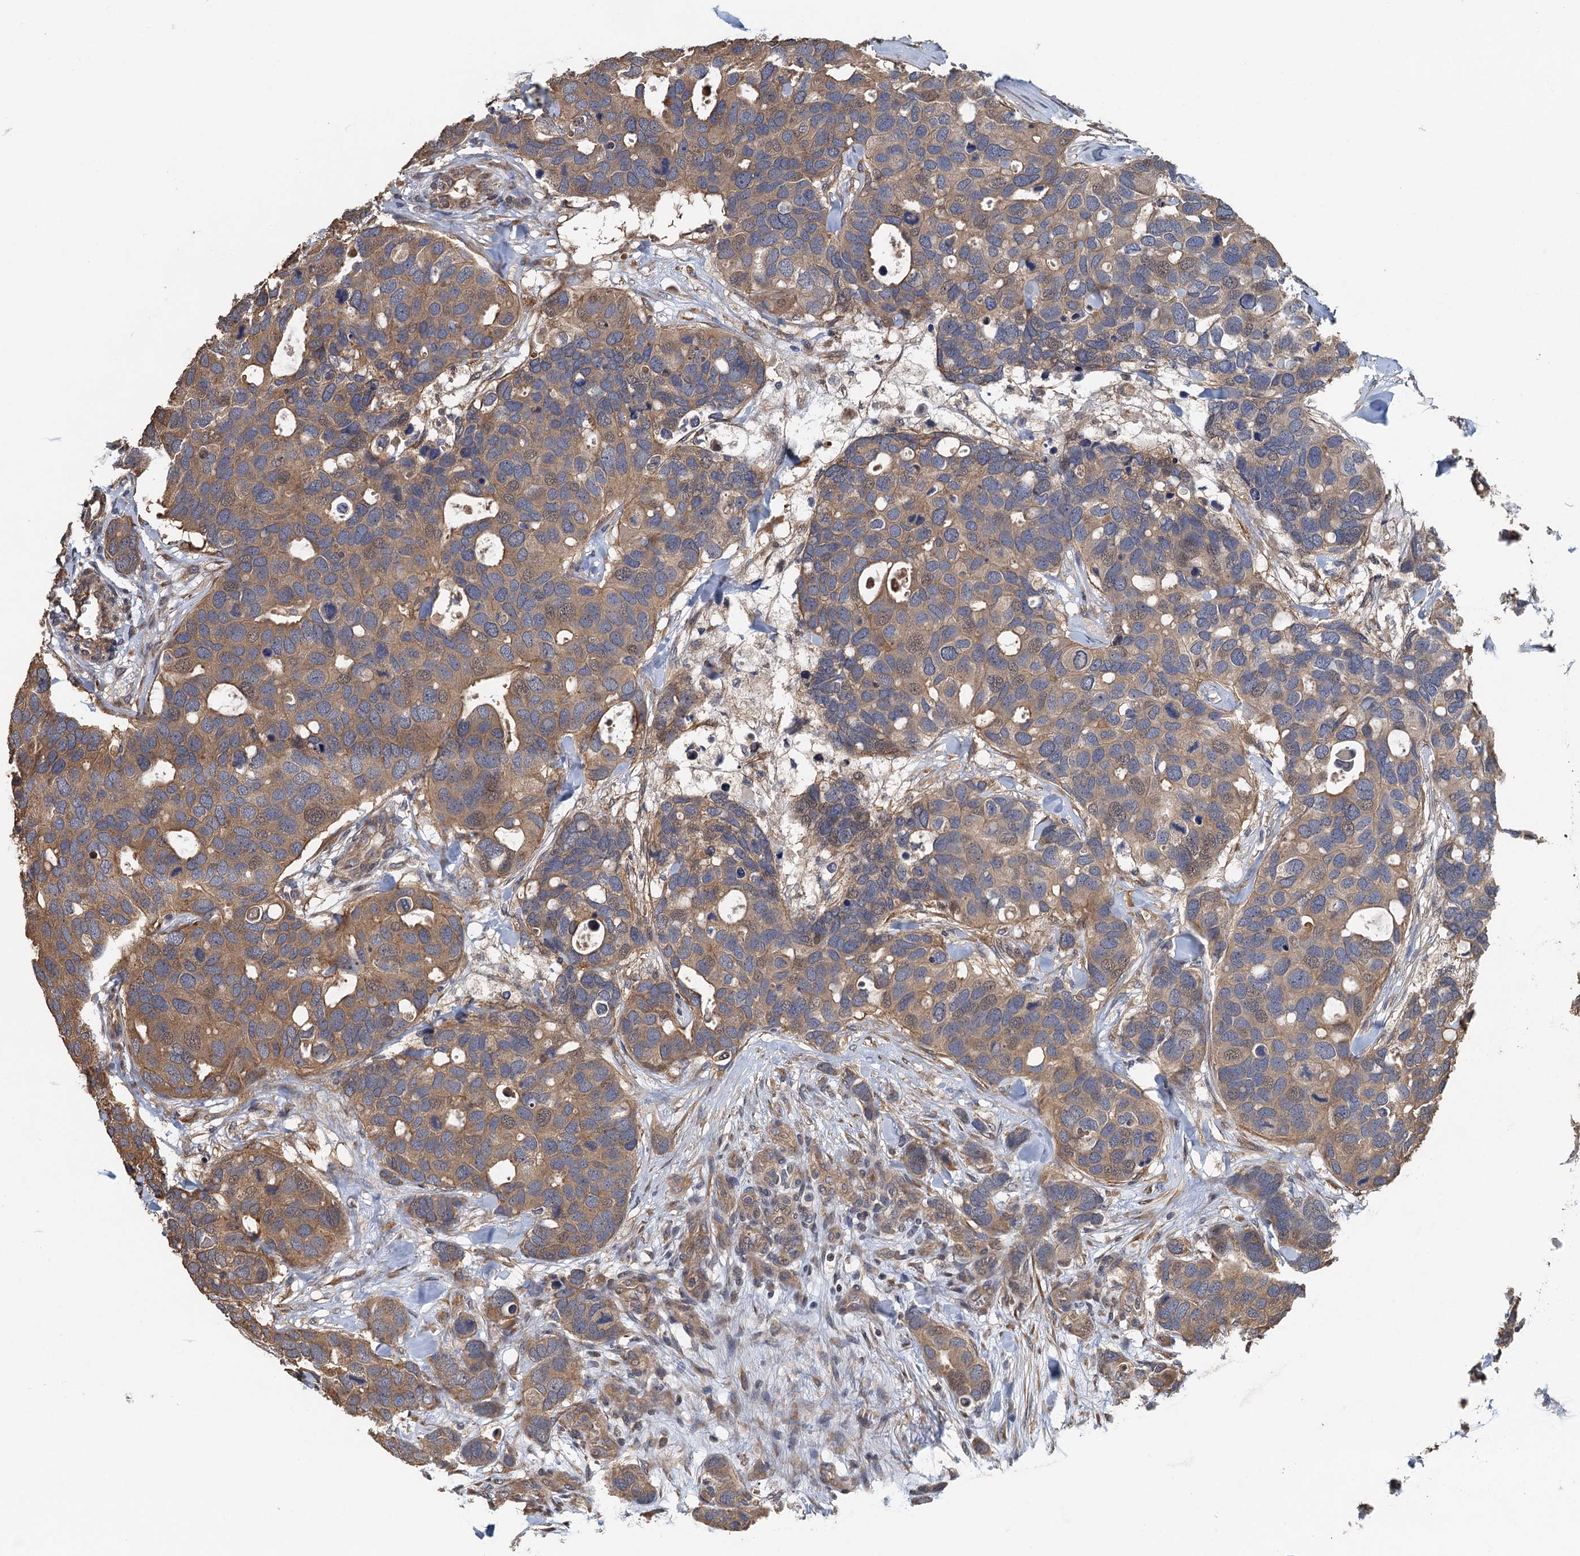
{"staining": {"intensity": "moderate", "quantity": ">75%", "location": "cytoplasmic/membranous"}, "tissue": "breast cancer", "cell_type": "Tumor cells", "image_type": "cancer", "snomed": [{"axis": "morphology", "description": "Duct carcinoma"}, {"axis": "topography", "description": "Breast"}], "caption": "Protein expression analysis of human breast cancer reveals moderate cytoplasmic/membranous expression in about >75% of tumor cells.", "gene": "MEAK7", "patient": {"sex": "female", "age": 83}}